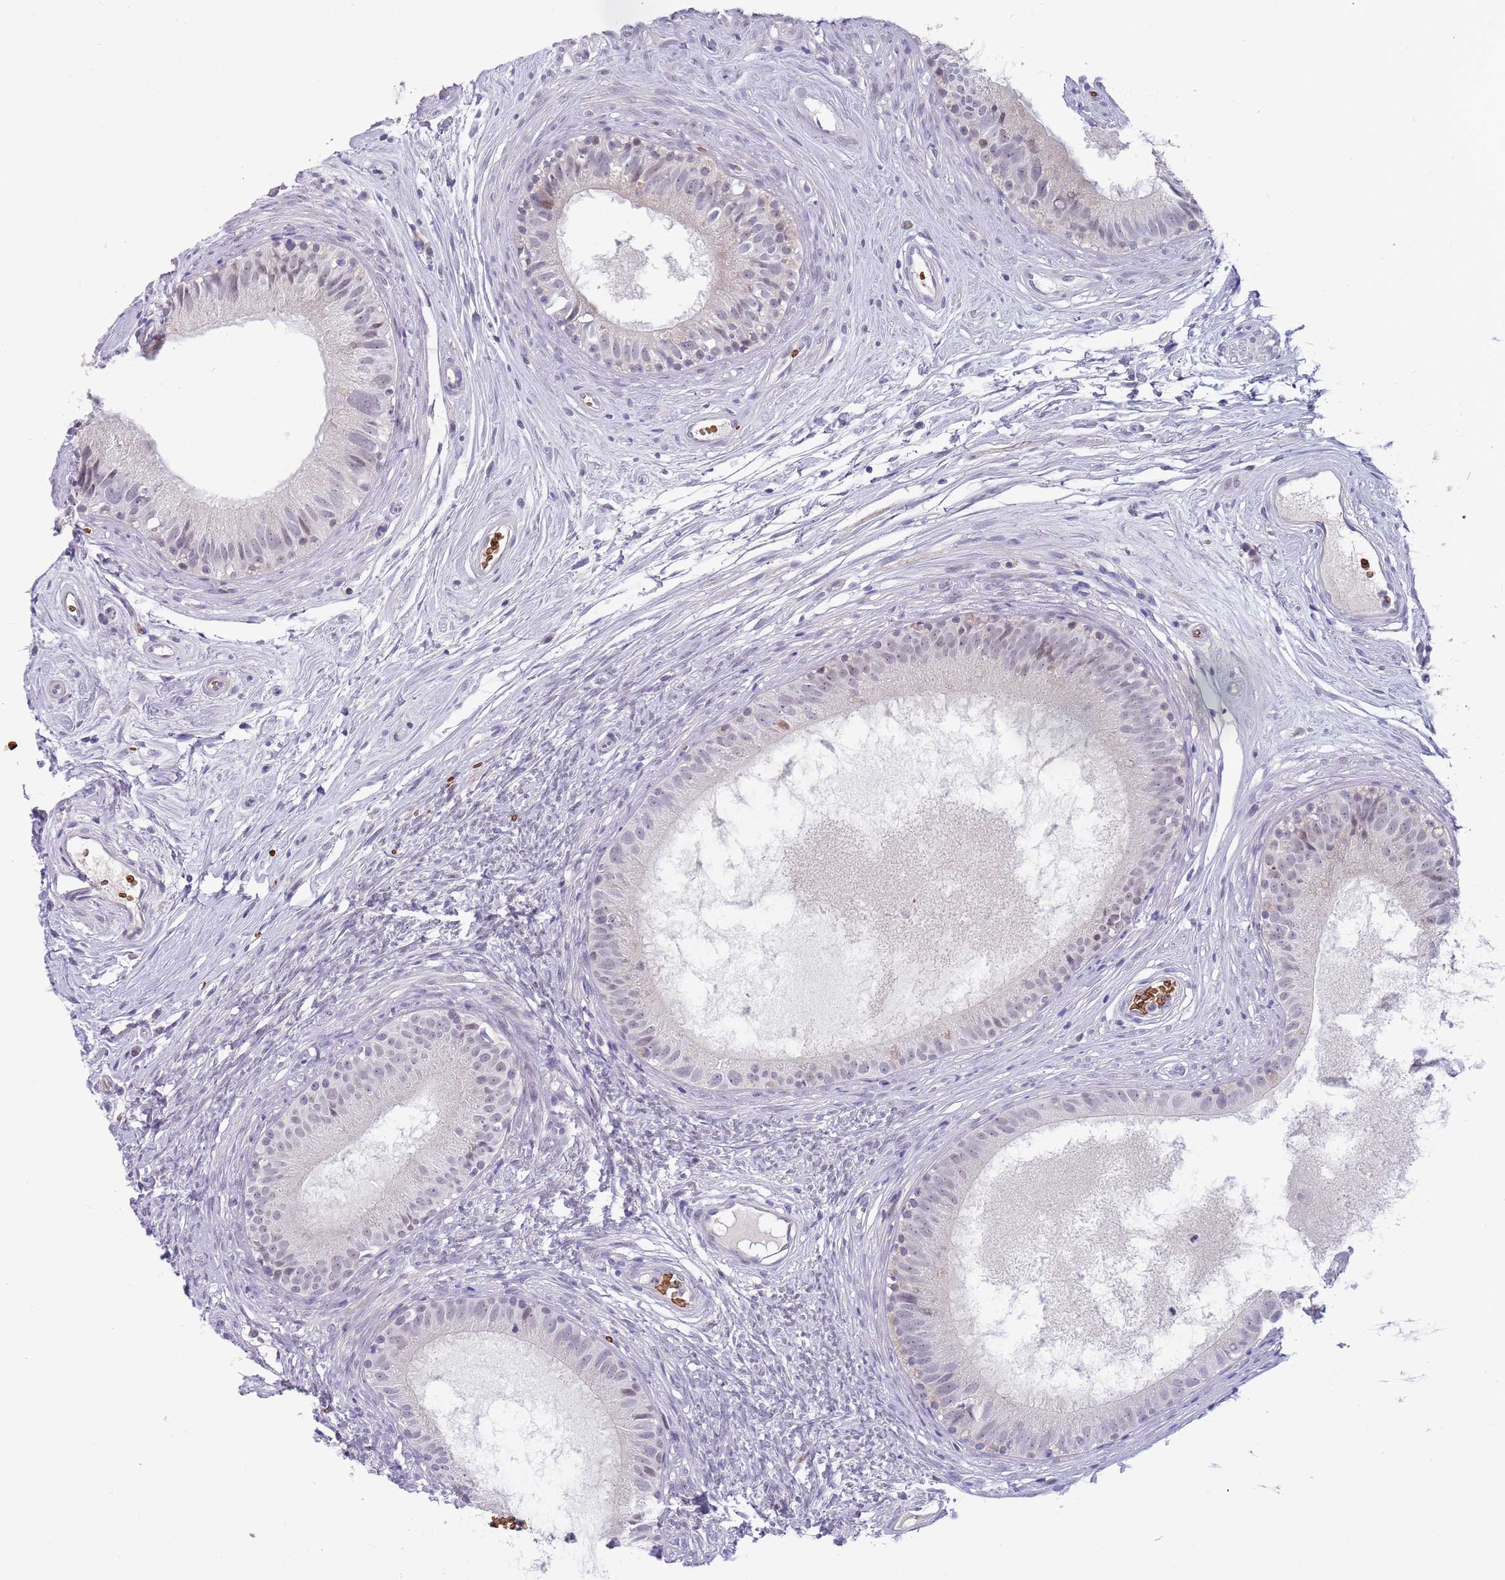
{"staining": {"intensity": "weak", "quantity": "25%-75%", "location": "nuclear"}, "tissue": "epididymis", "cell_type": "Glandular cells", "image_type": "normal", "snomed": [{"axis": "morphology", "description": "Normal tissue, NOS"}, {"axis": "topography", "description": "Epididymis"}], "caption": "Epididymis stained with a brown dye demonstrates weak nuclear positive expression in approximately 25%-75% of glandular cells.", "gene": "LYPD6B", "patient": {"sex": "male", "age": 74}}